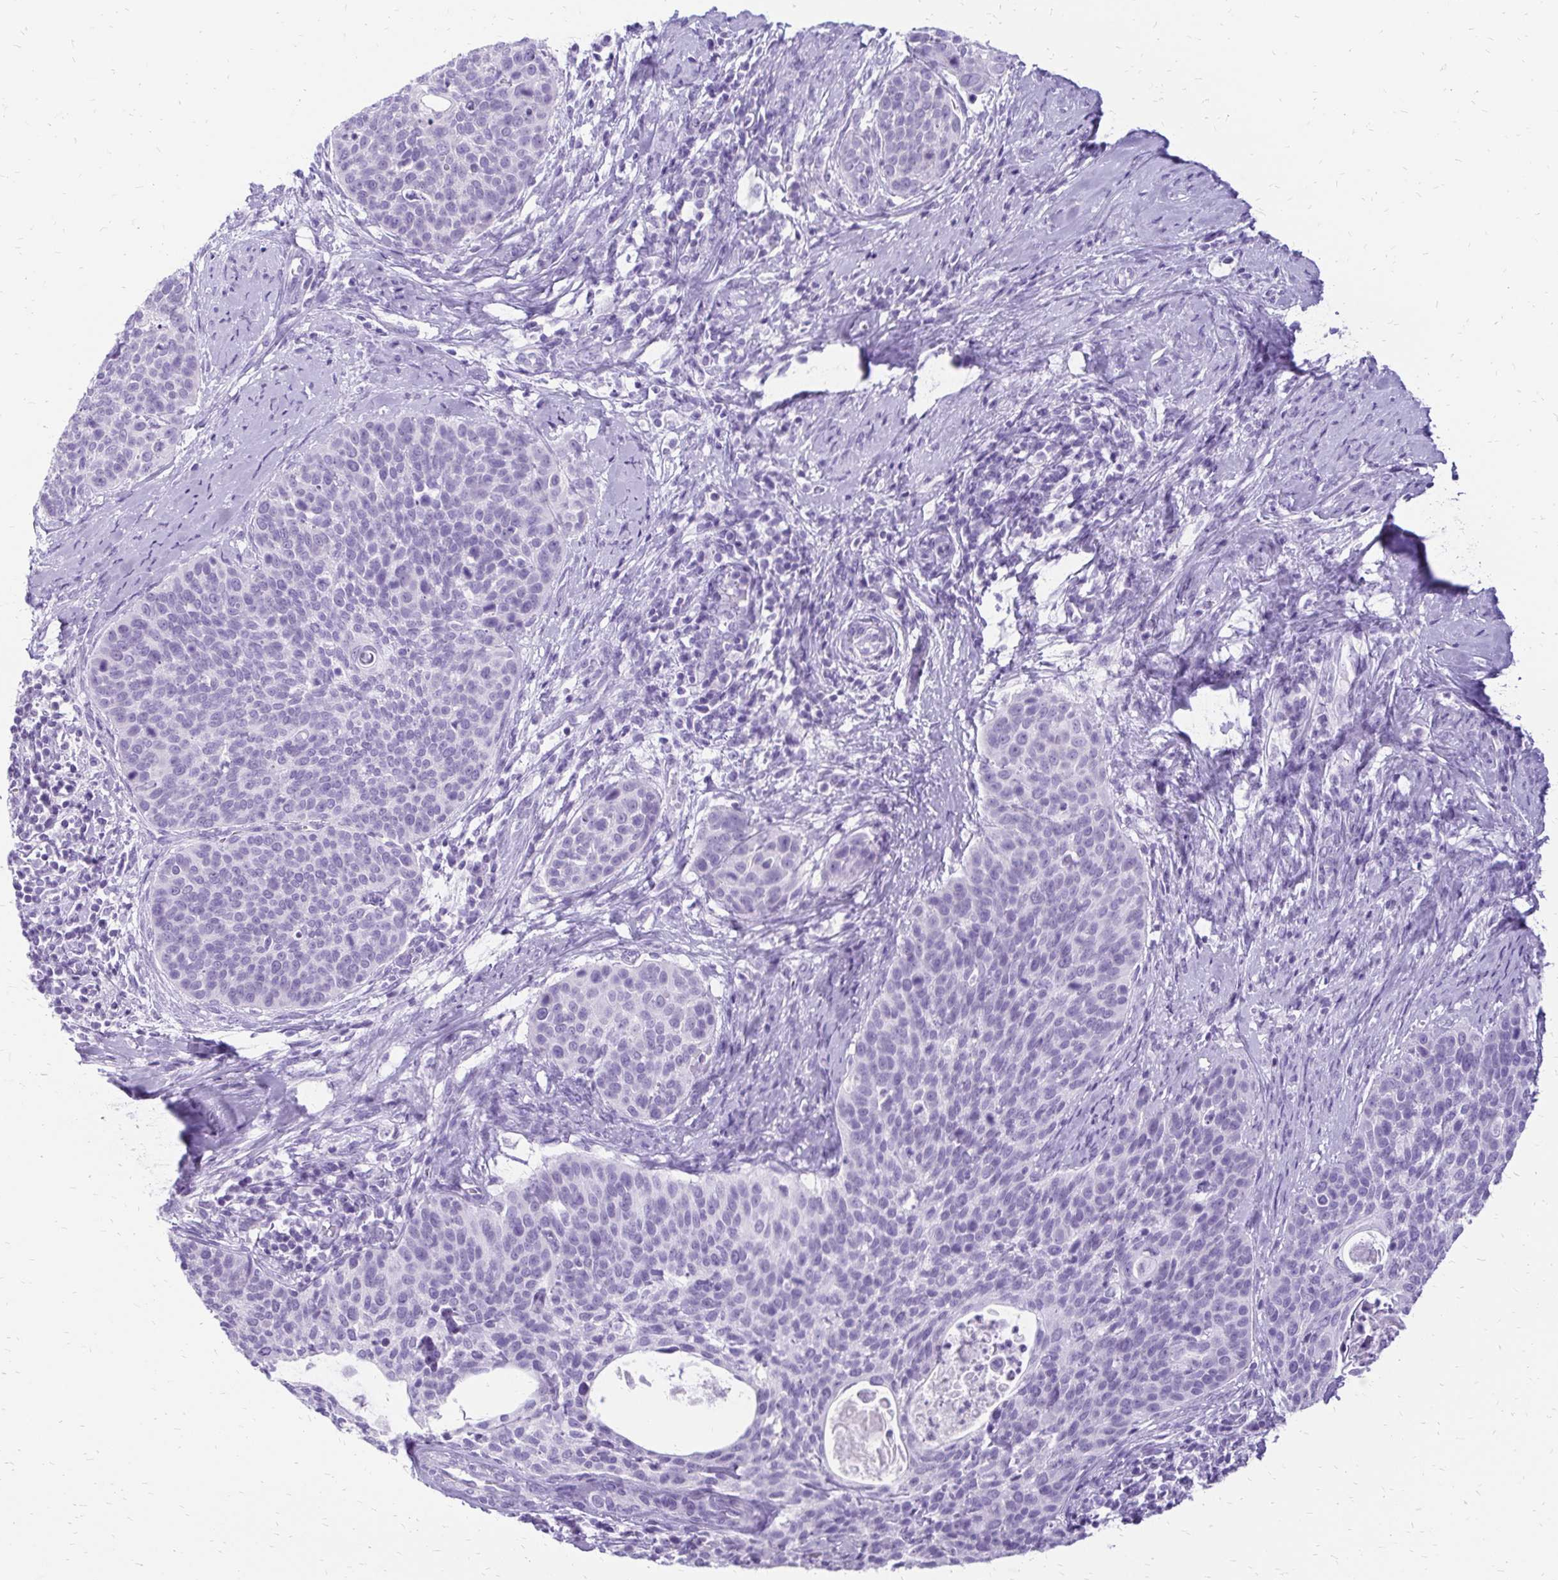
{"staining": {"intensity": "negative", "quantity": "none", "location": "none"}, "tissue": "cervical cancer", "cell_type": "Tumor cells", "image_type": "cancer", "snomed": [{"axis": "morphology", "description": "Squamous cell carcinoma, NOS"}, {"axis": "topography", "description": "Cervix"}], "caption": "IHC of cervical squamous cell carcinoma exhibits no expression in tumor cells.", "gene": "SLC32A1", "patient": {"sex": "female", "age": 69}}